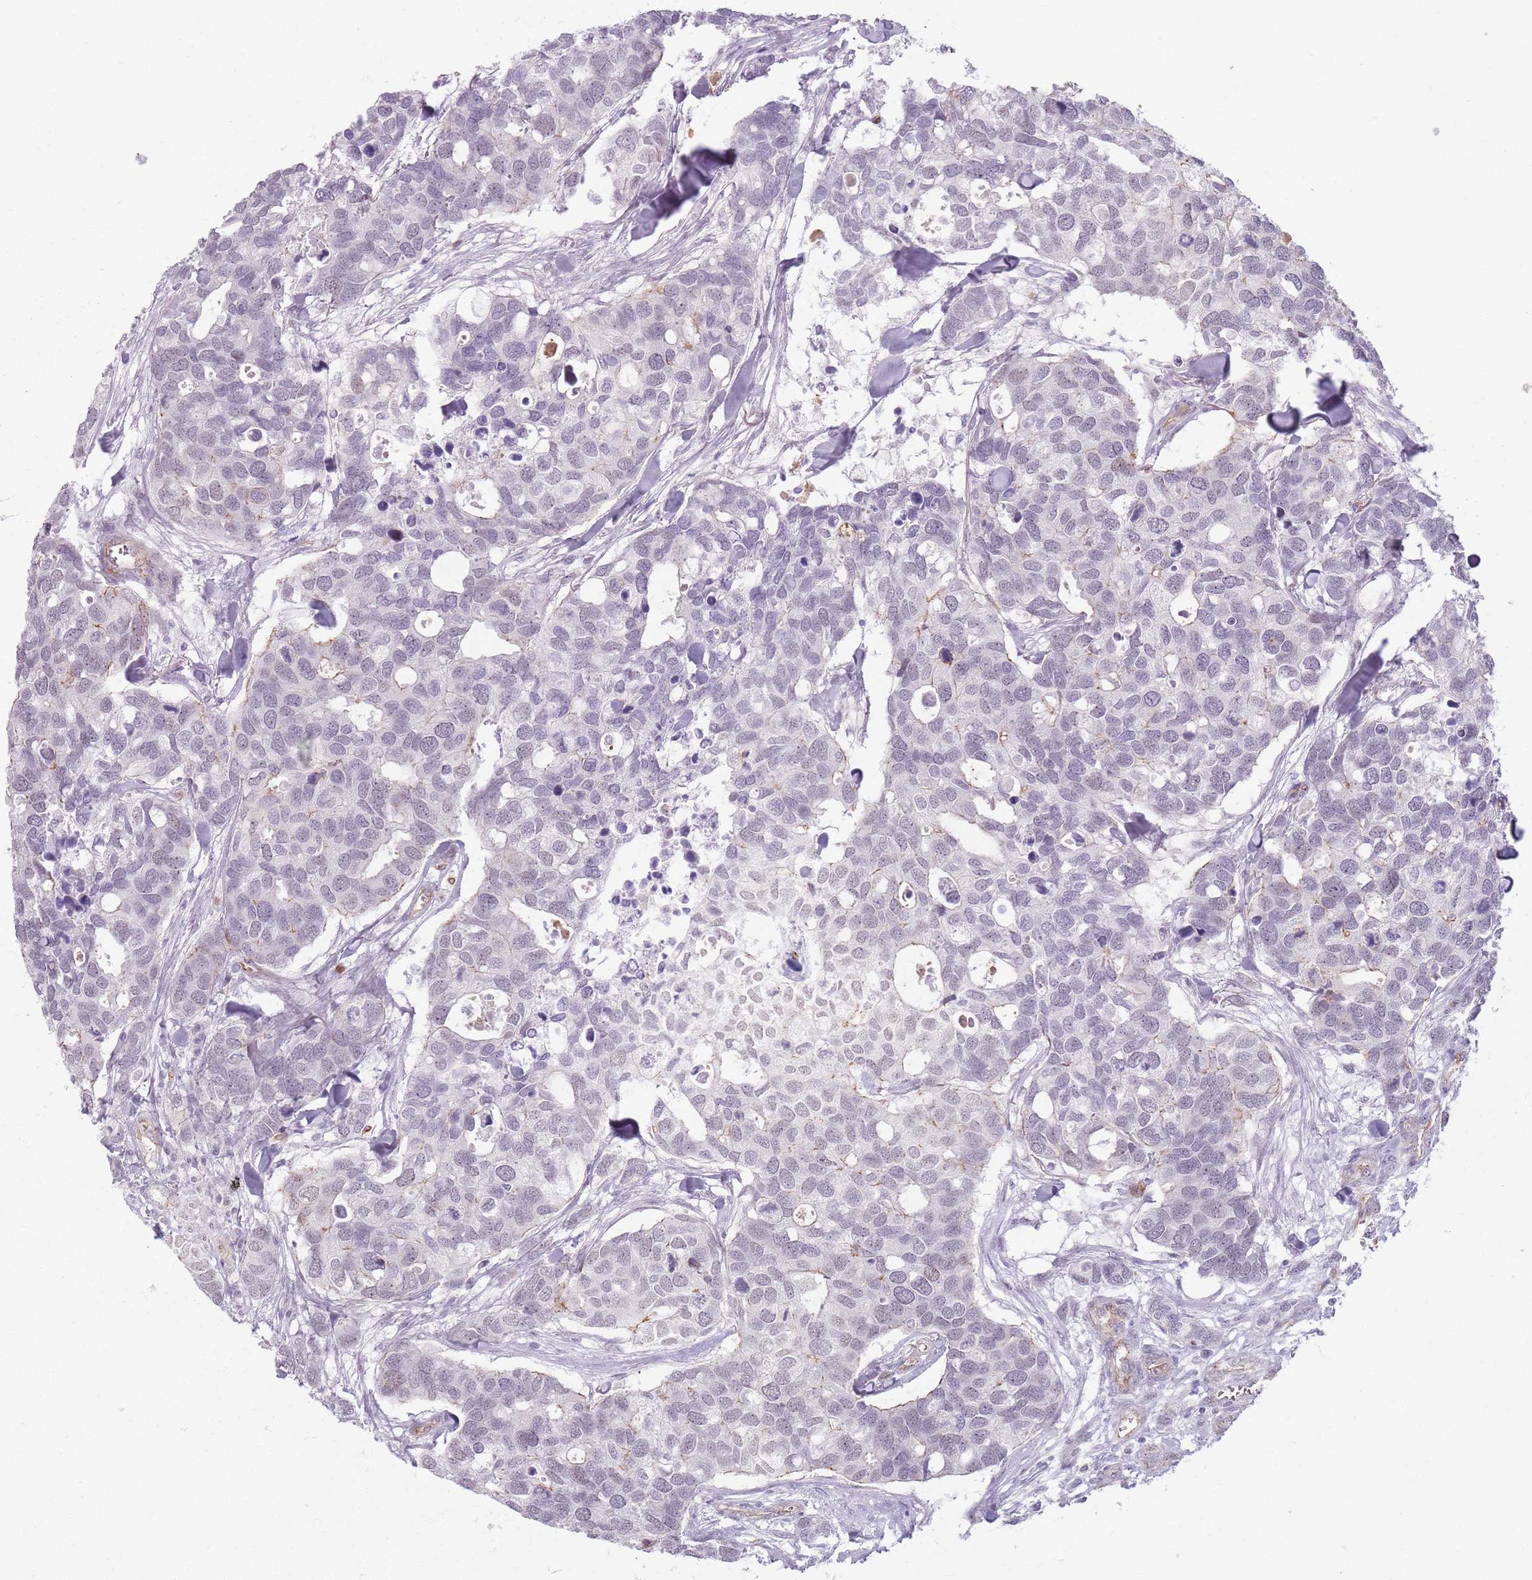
{"staining": {"intensity": "weak", "quantity": "<25%", "location": "cytoplasmic/membranous"}, "tissue": "breast cancer", "cell_type": "Tumor cells", "image_type": "cancer", "snomed": [{"axis": "morphology", "description": "Duct carcinoma"}, {"axis": "topography", "description": "Breast"}], "caption": "The immunohistochemistry photomicrograph has no significant positivity in tumor cells of breast cancer (intraductal carcinoma) tissue.", "gene": "KCNA5", "patient": {"sex": "female", "age": 83}}